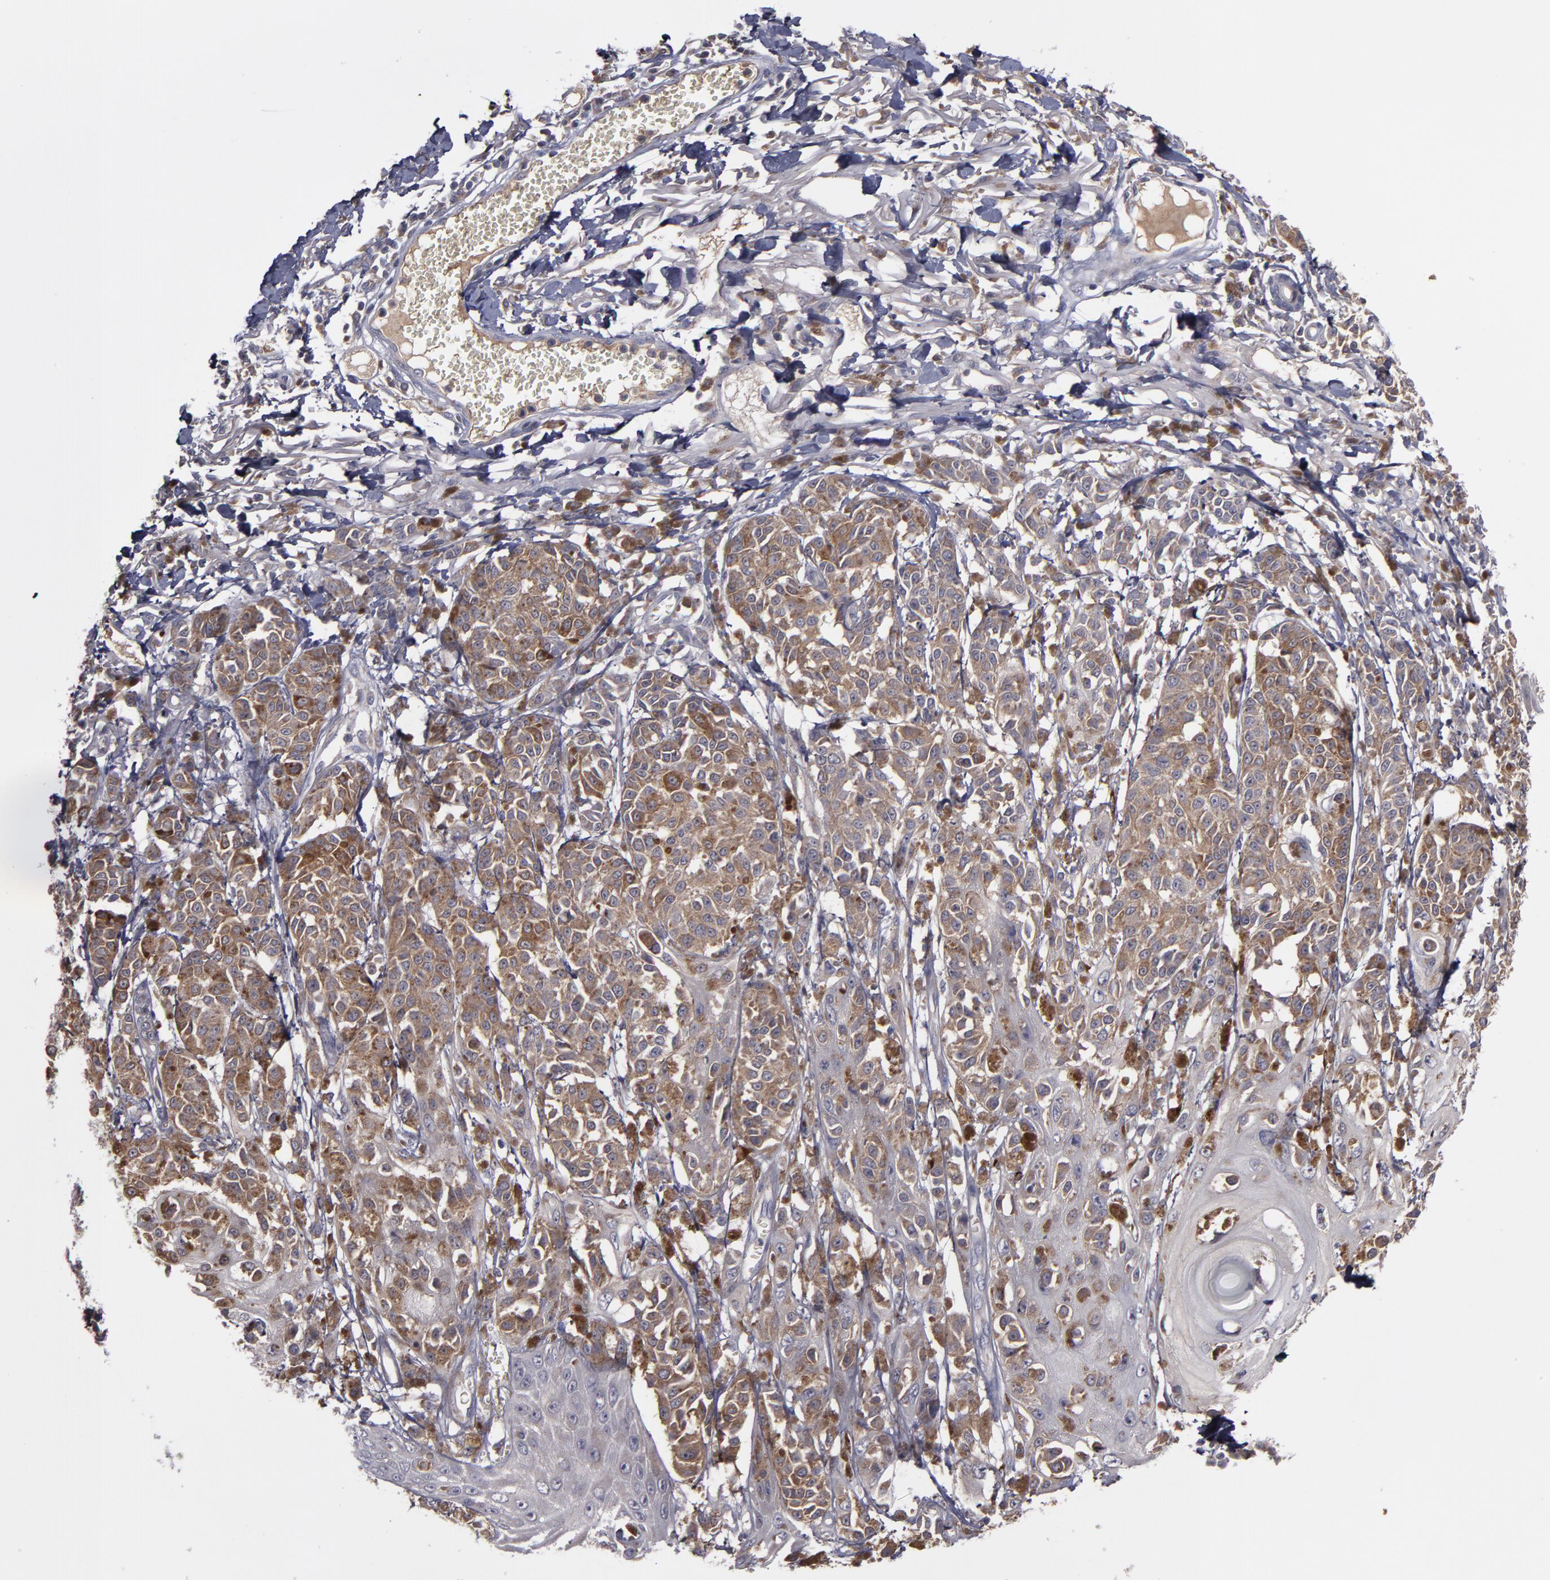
{"staining": {"intensity": "moderate", "quantity": ">75%", "location": "cytoplasmic/membranous"}, "tissue": "melanoma", "cell_type": "Tumor cells", "image_type": "cancer", "snomed": [{"axis": "morphology", "description": "Malignant melanoma, NOS"}, {"axis": "topography", "description": "Skin"}], "caption": "Brown immunohistochemical staining in malignant melanoma reveals moderate cytoplasmic/membranous staining in about >75% of tumor cells. Nuclei are stained in blue.", "gene": "MMP11", "patient": {"sex": "male", "age": 76}}